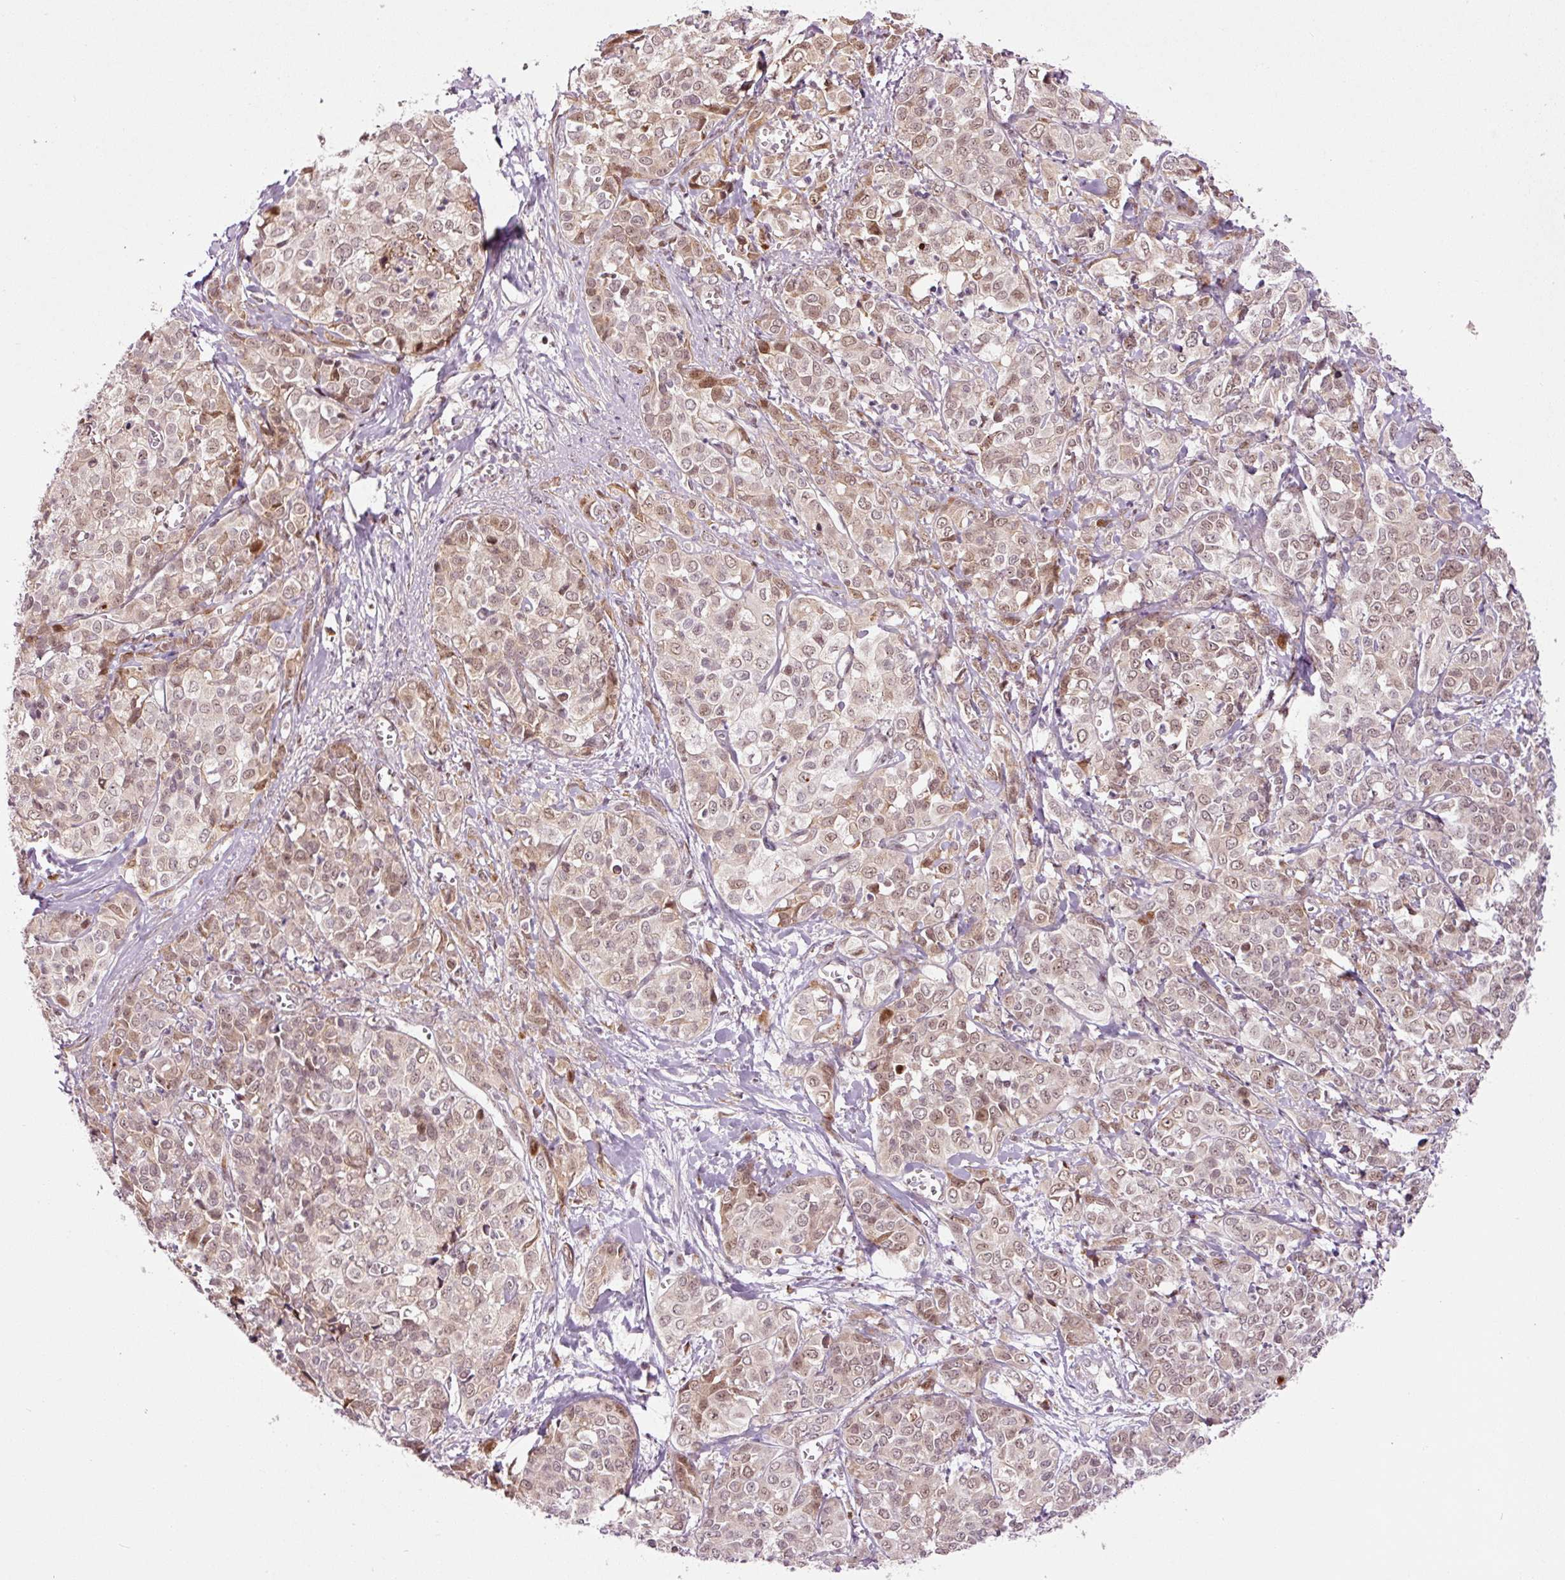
{"staining": {"intensity": "moderate", "quantity": "<25%", "location": "nuclear"}, "tissue": "liver cancer", "cell_type": "Tumor cells", "image_type": "cancer", "snomed": [{"axis": "morphology", "description": "Cholangiocarcinoma"}, {"axis": "topography", "description": "Liver"}], "caption": "Protein staining demonstrates moderate nuclear positivity in approximately <25% of tumor cells in liver cancer (cholangiocarcinoma).", "gene": "ANKRD20A1", "patient": {"sex": "female", "age": 77}}